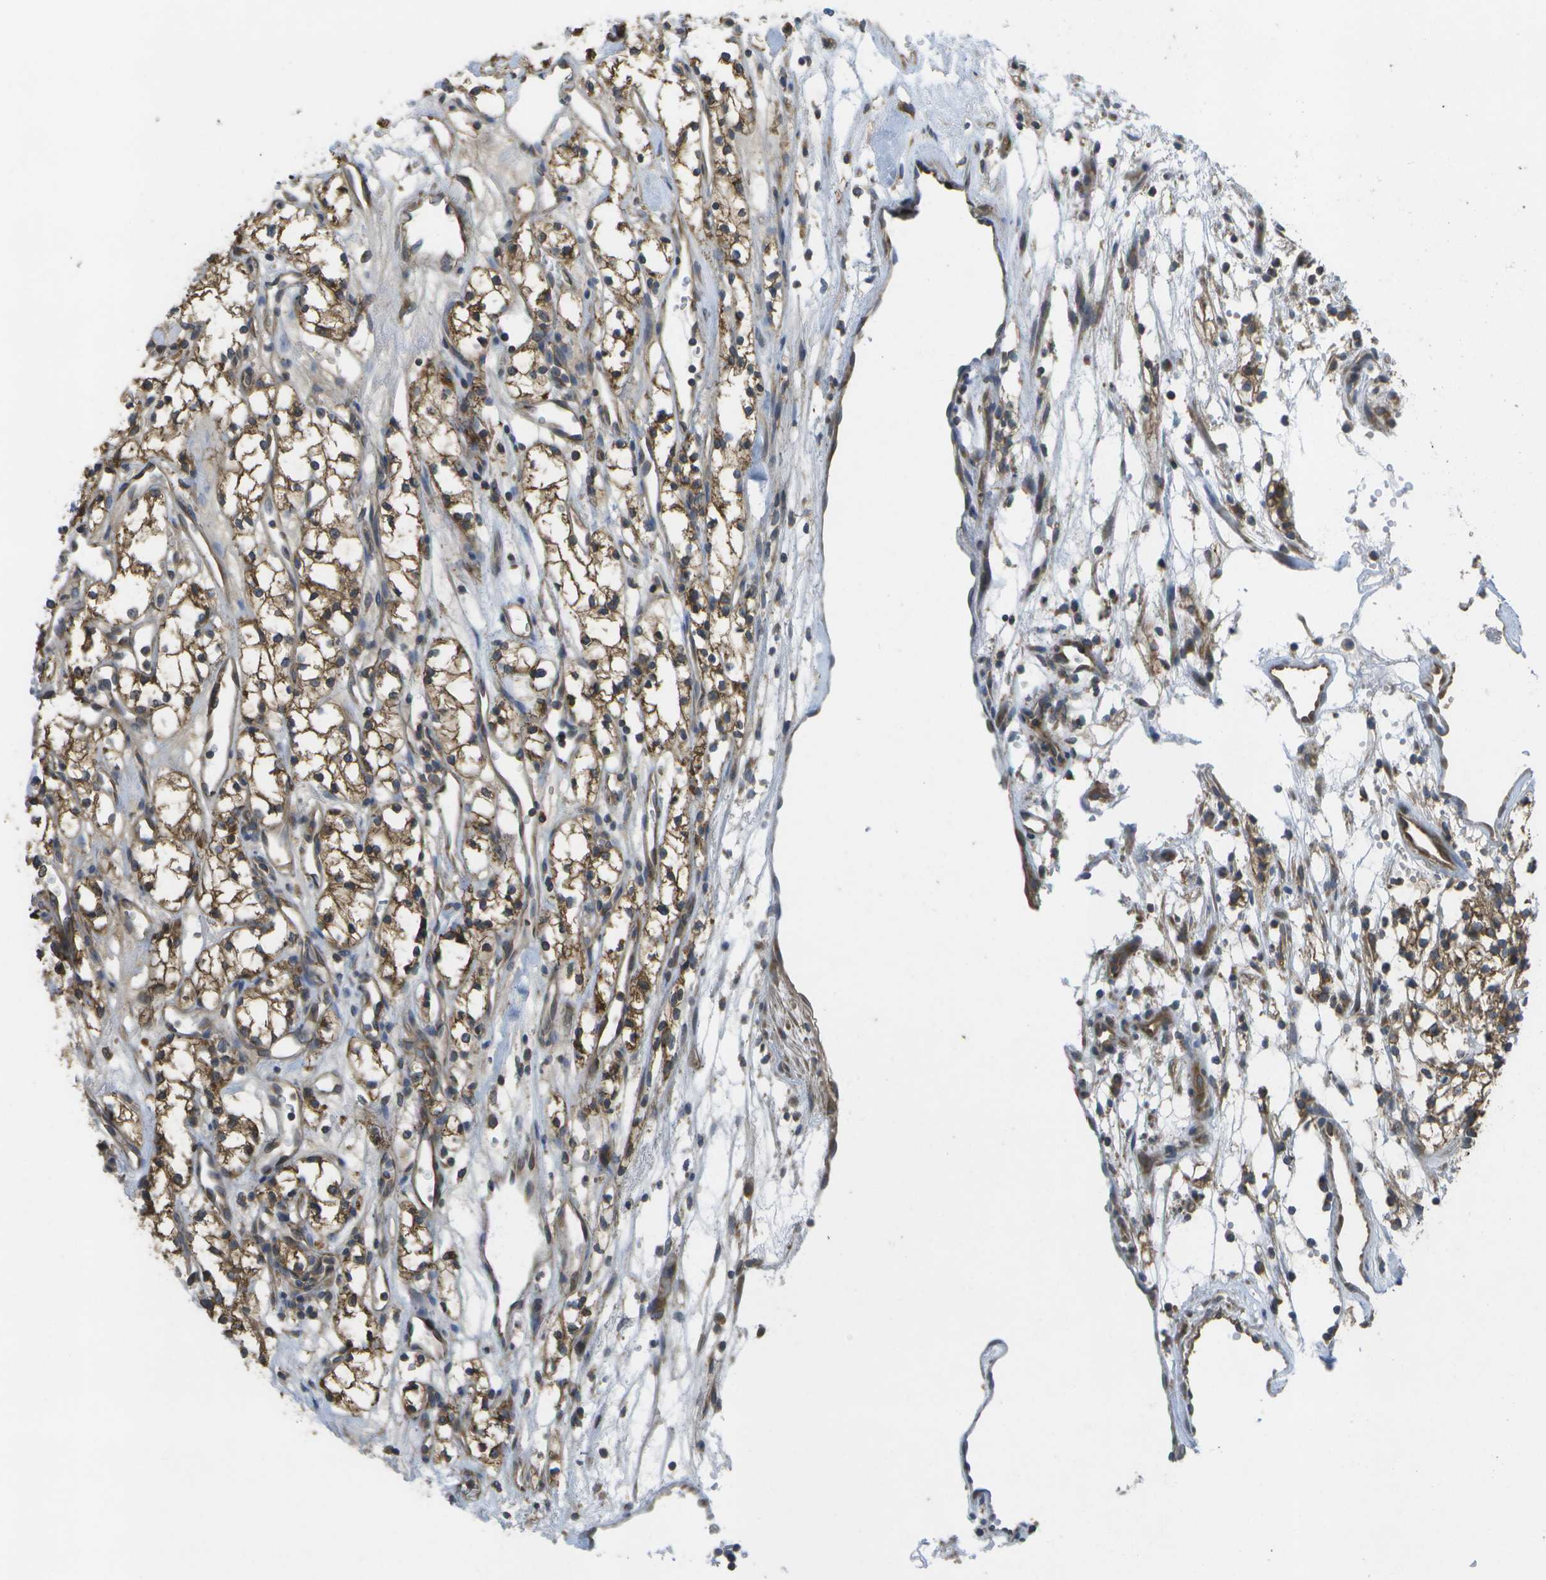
{"staining": {"intensity": "moderate", "quantity": ">75%", "location": "cytoplasmic/membranous"}, "tissue": "renal cancer", "cell_type": "Tumor cells", "image_type": "cancer", "snomed": [{"axis": "morphology", "description": "Adenocarcinoma, NOS"}, {"axis": "topography", "description": "Kidney"}], "caption": "Tumor cells reveal moderate cytoplasmic/membranous expression in about >75% of cells in renal cancer (adenocarcinoma).", "gene": "DPM3", "patient": {"sex": "male", "age": 59}}